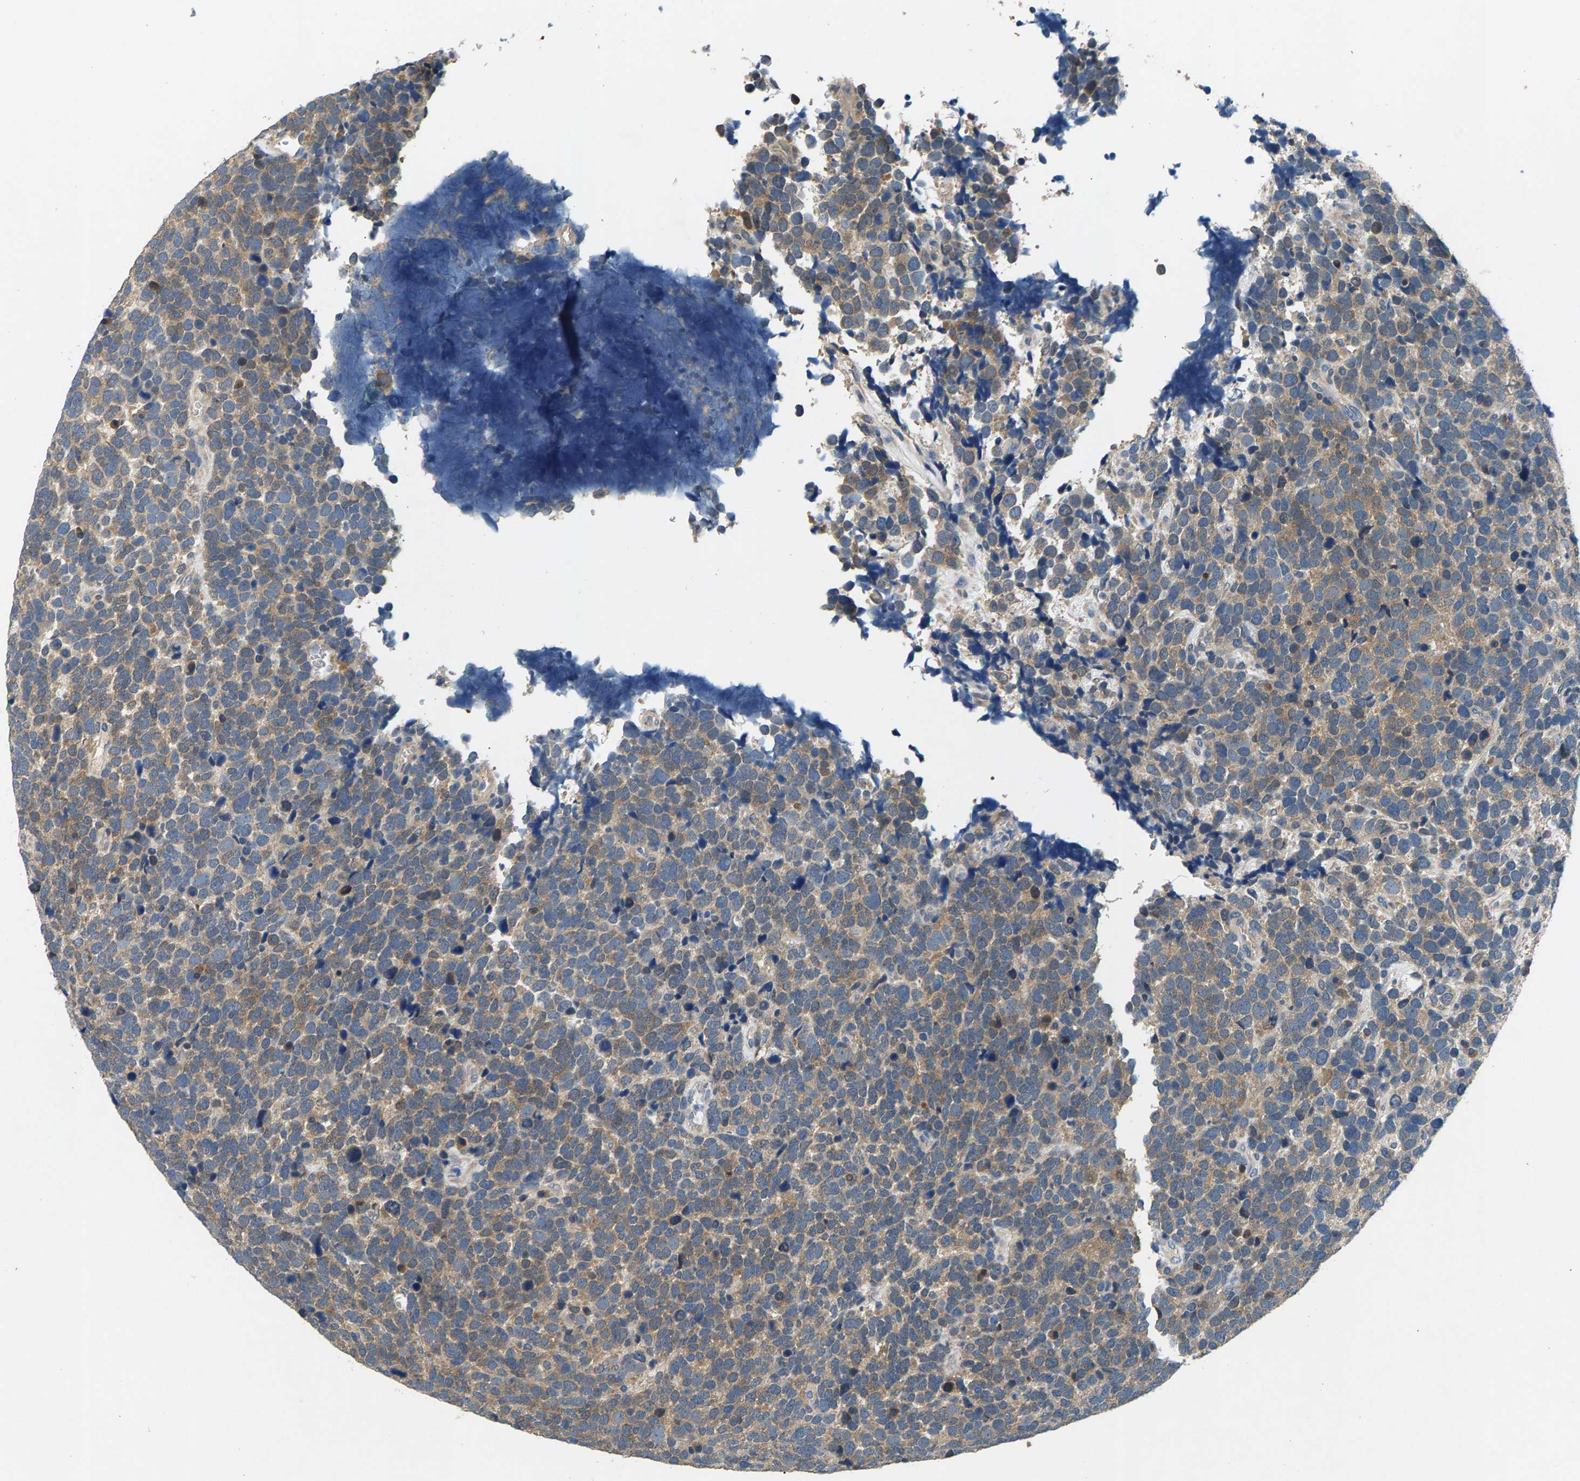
{"staining": {"intensity": "weak", "quantity": ">75%", "location": "cytoplasmic/membranous"}, "tissue": "urothelial cancer", "cell_type": "Tumor cells", "image_type": "cancer", "snomed": [{"axis": "morphology", "description": "Urothelial carcinoma, High grade"}, {"axis": "topography", "description": "Urinary bladder"}], "caption": "Urothelial cancer stained for a protein (brown) shows weak cytoplasmic/membranous positive expression in about >75% of tumor cells.", "gene": "NT5C", "patient": {"sex": "female", "age": 82}}